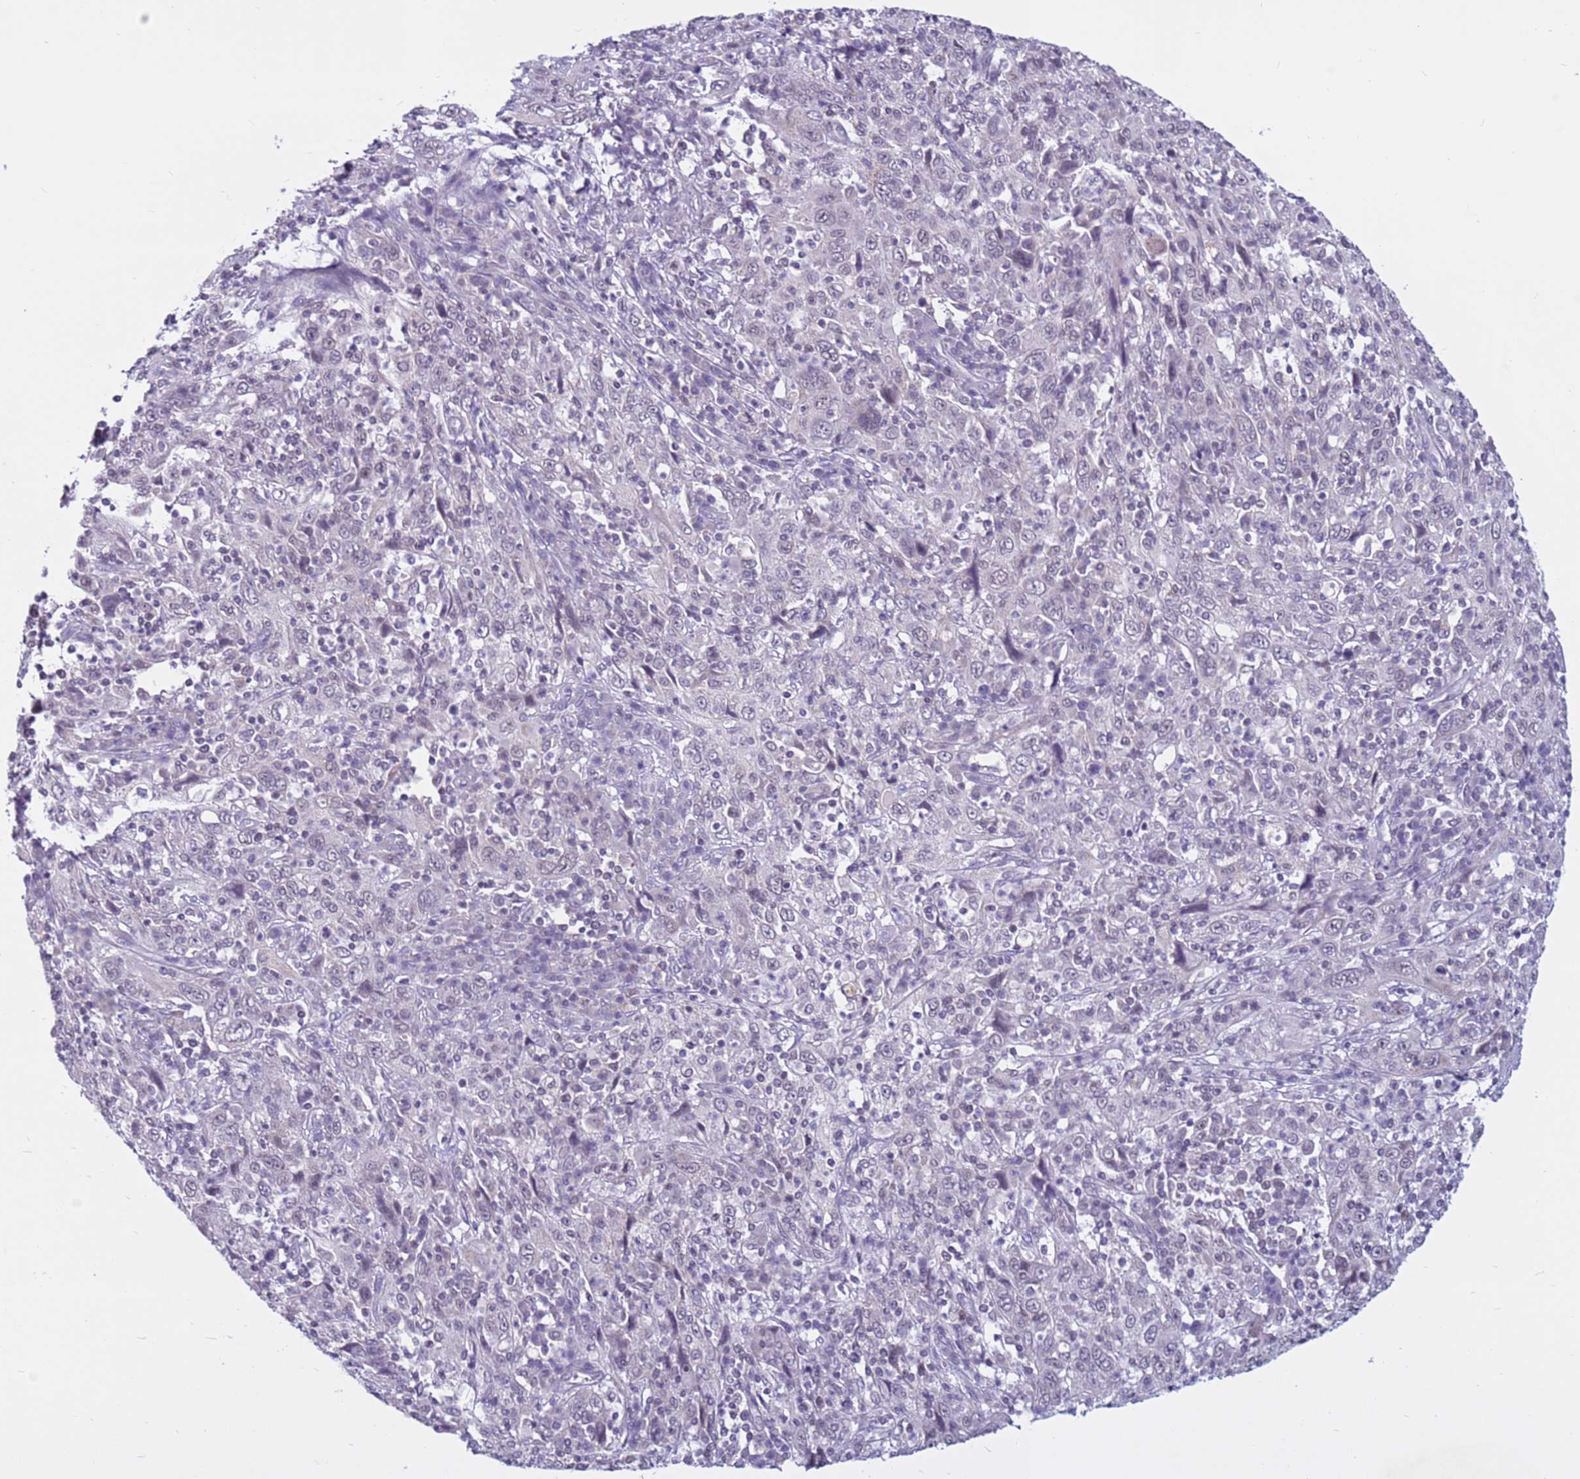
{"staining": {"intensity": "weak", "quantity": "<25%", "location": "nuclear"}, "tissue": "cervical cancer", "cell_type": "Tumor cells", "image_type": "cancer", "snomed": [{"axis": "morphology", "description": "Squamous cell carcinoma, NOS"}, {"axis": "topography", "description": "Cervix"}], "caption": "This is an IHC micrograph of cervical cancer (squamous cell carcinoma). There is no positivity in tumor cells.", "gene": "CDK2AP2", "patient": {"sex": "female", "age": 46}}